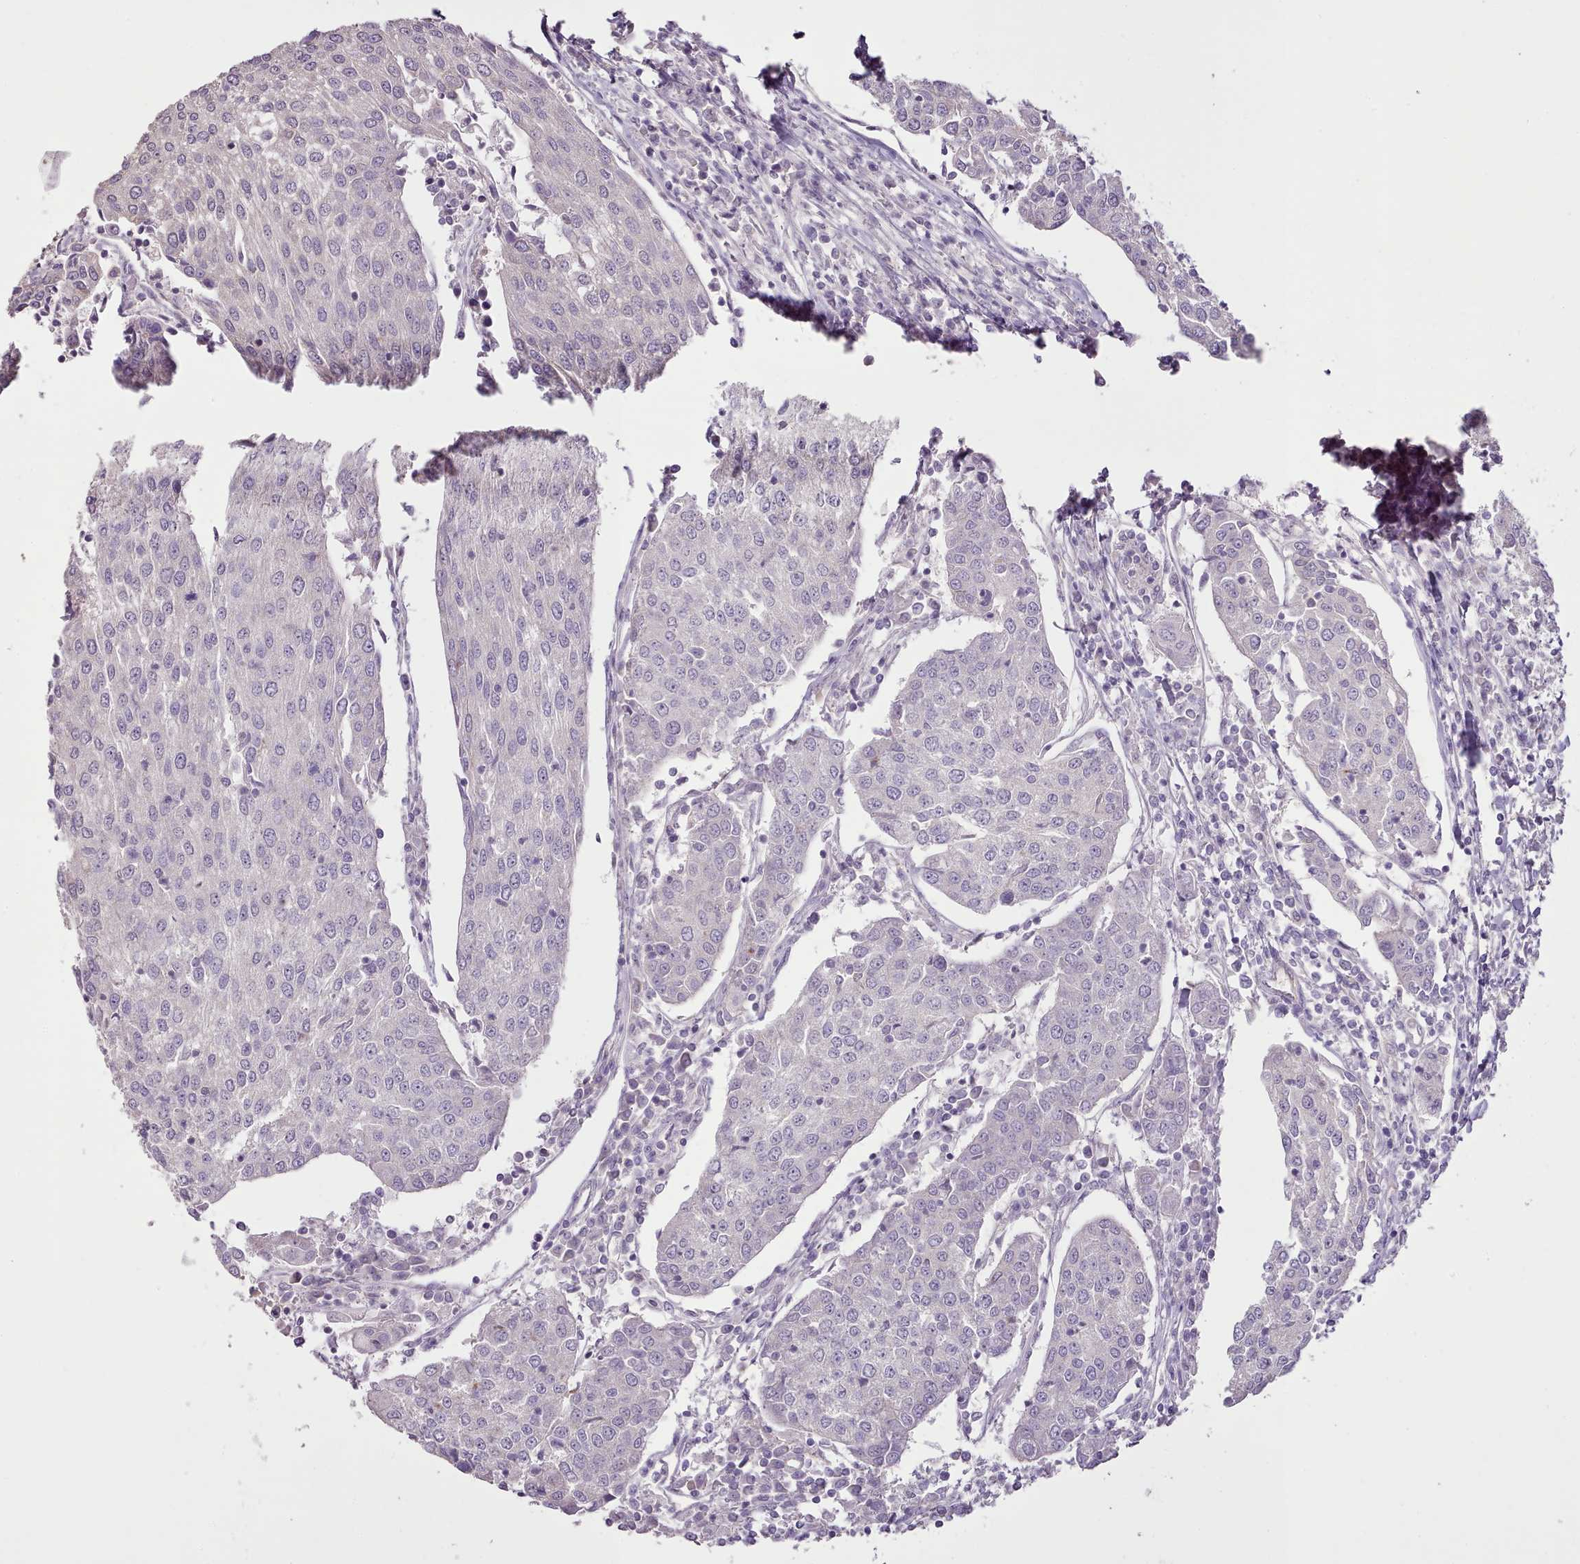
{"staining": {"intensity": "negative", "quantity": "none", "location": "none"}, "tissue": "urothelial cancer", "cell_type": "Tumor cells", "image_type": "cancer", "snomed": [{"axis": "morphology", "description": "Urothelial carcinoma, High grade"}, {"axis": "topography", "description": "Urinary bladder"}], "caption": "Tumor cells show no significant positivity in urothelial cancer.", "gene": "BLOC1S2", "patient": {"sex": "female", "age": 85}}